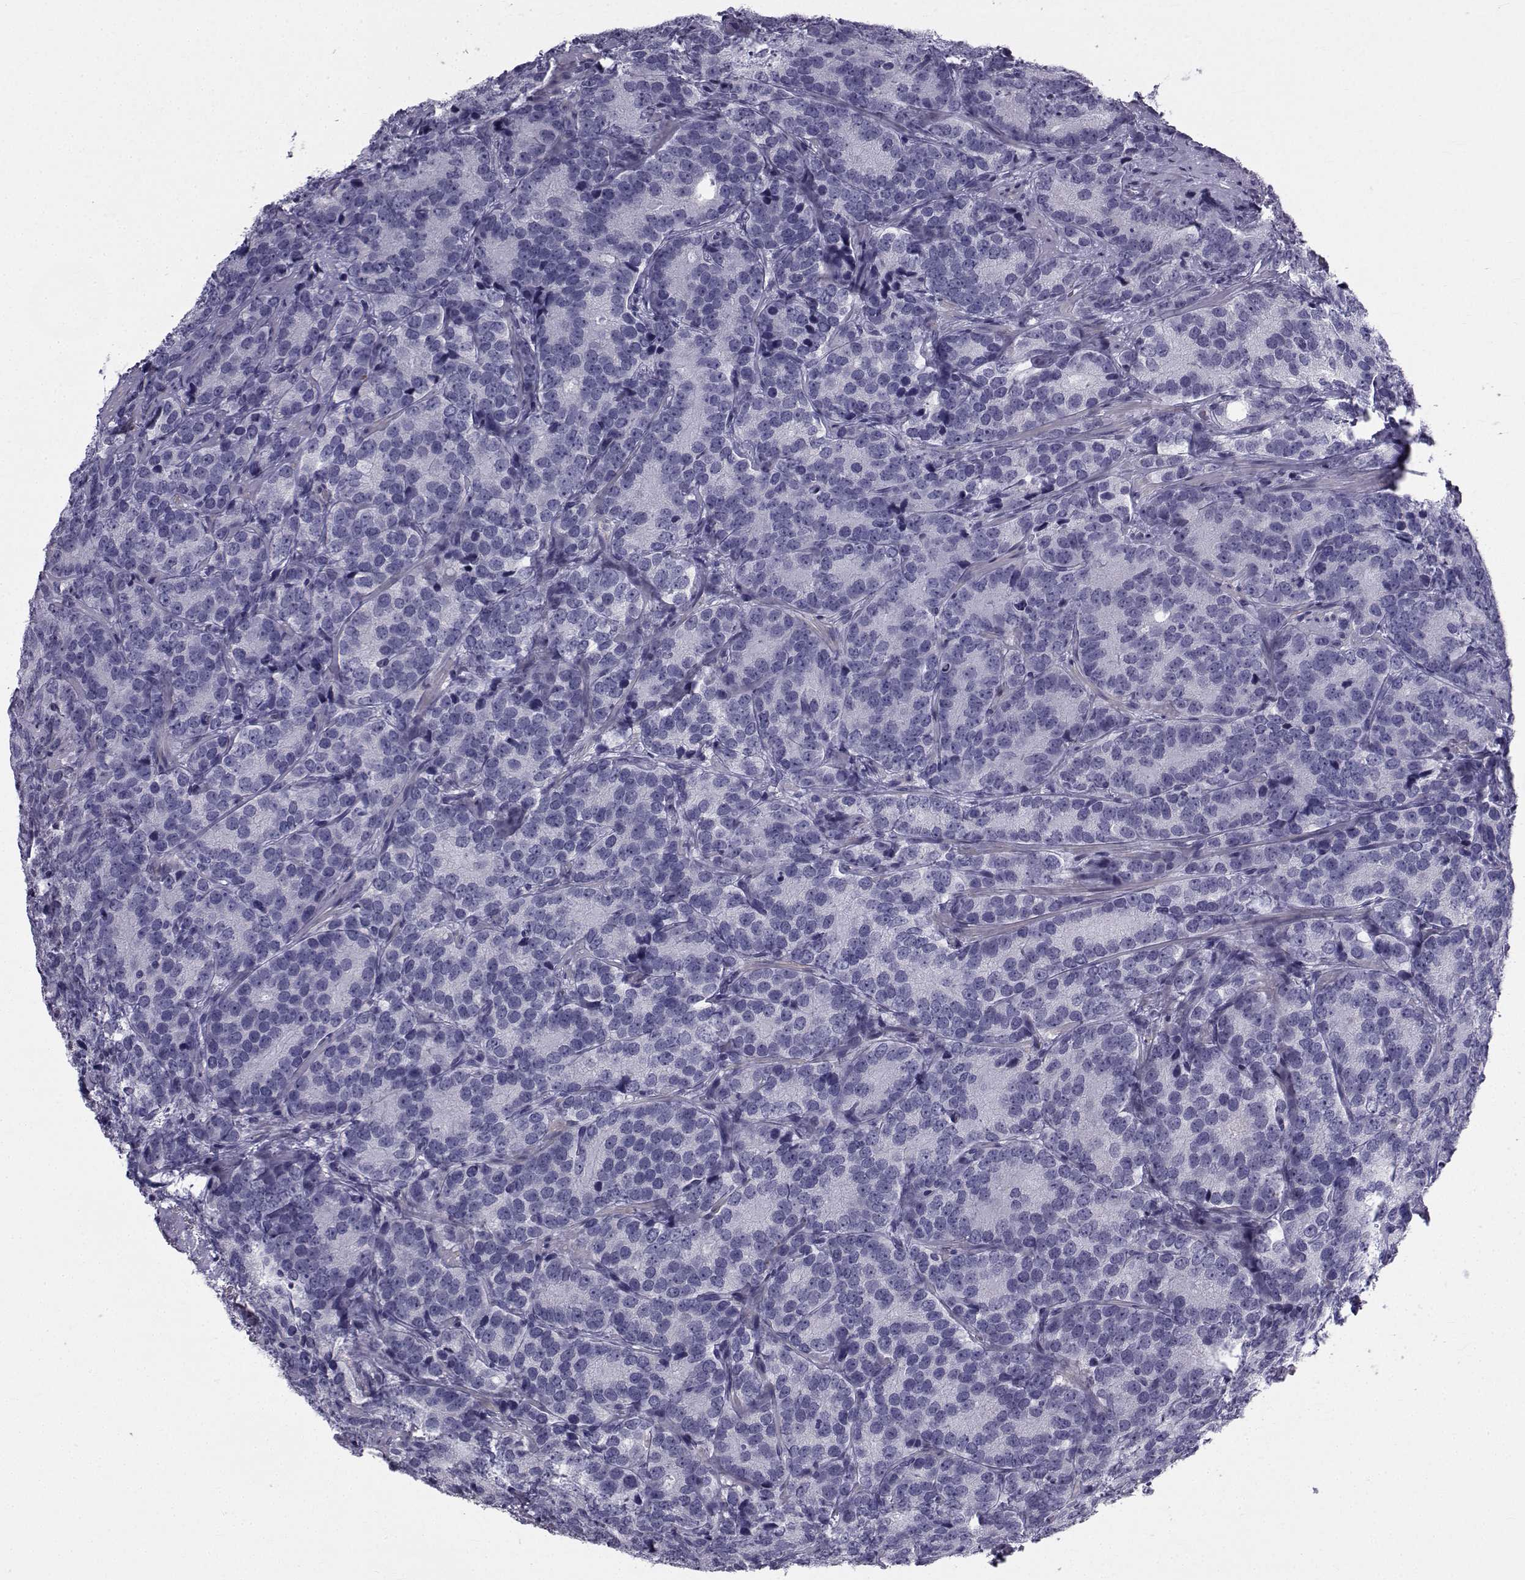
{"staining": {"intensity": "negative", "quantity": "none", "location": "none"}, "tissue": "prostate cancer", "cell_type": "Tumor cells", "image_type": "cancer", "snomed": [{"axis": "morphology", "description": "Adenocarcinoma, NOS"}, {"axis": "topography", "description": "Prostate"}], "caption": "High magnification brightfield microscopy of prostate adenocarcinoma stained with DAB (3,3'-diaminobenzidine) (brown) and counterstained with hematoxylin (blue): tumor cells show no significant staining.", "gene": "SPANXD", "patient": {"sex": "male", "age": 71}}